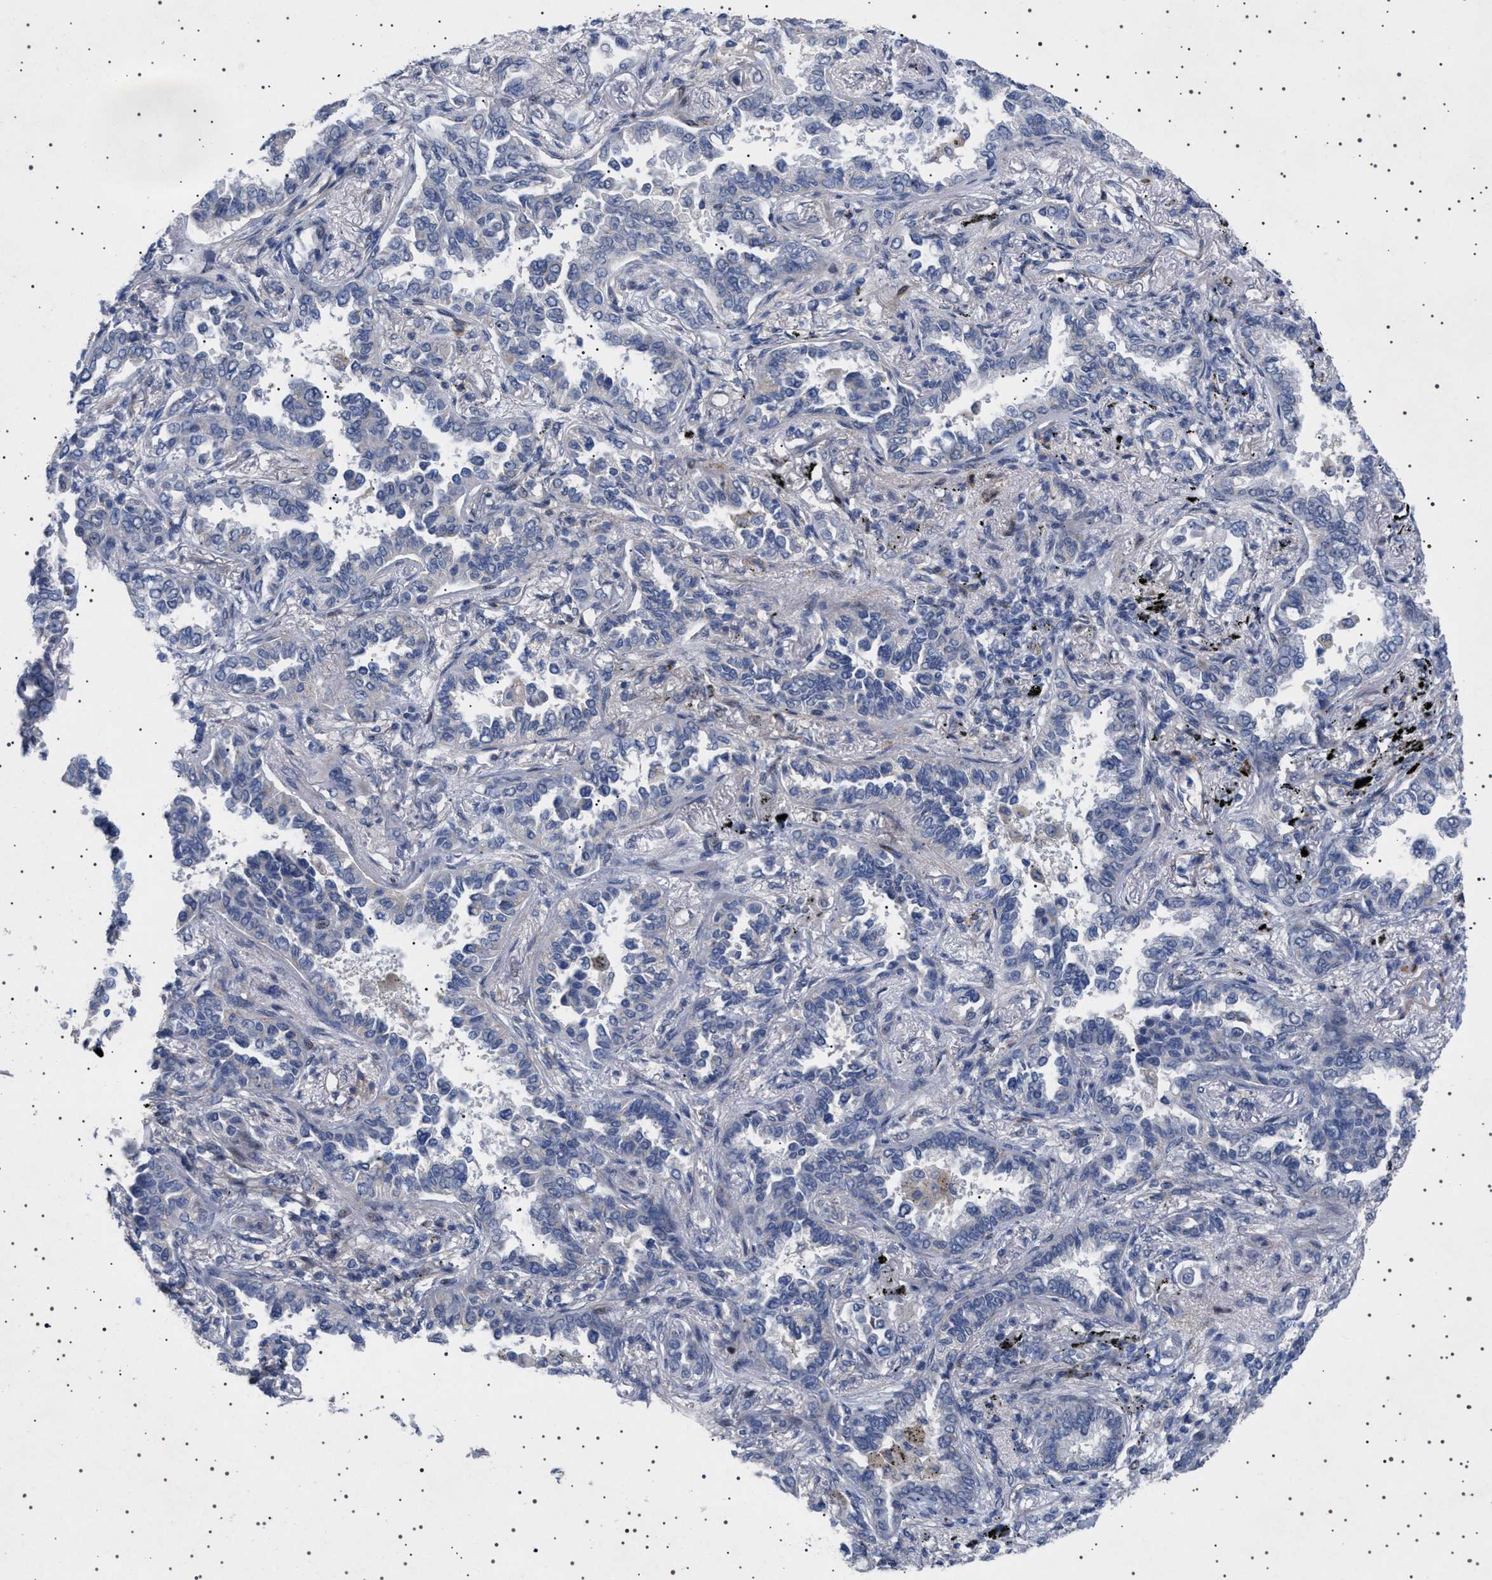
{"staining": {"intensity": "negative", "quantity": "none", "location": "none"}, "tissue": "lung cancer", "cell_type": "Tumor cells", "image_type": "cancer", "snomed": [{"axis": "morphology", "description": "Normal tissue, NOS"}, {"axis": "morphology", "description": "Adenocarcinoma, NOS"}, {"axis": "topography", "description": "Lung"}], "caption": "Micrograph shows no significant protein positivity in tumor cells of lung adenocarcinoma. (Stains: DAB (3,3'-diaminobenzidine) immunohistochemistry with hematoxylin counter stain, Microscopy: brightfield microscopy at high magnification).", "gene": "HTR1A", "patient": {"sex": "male", "age": 59}}